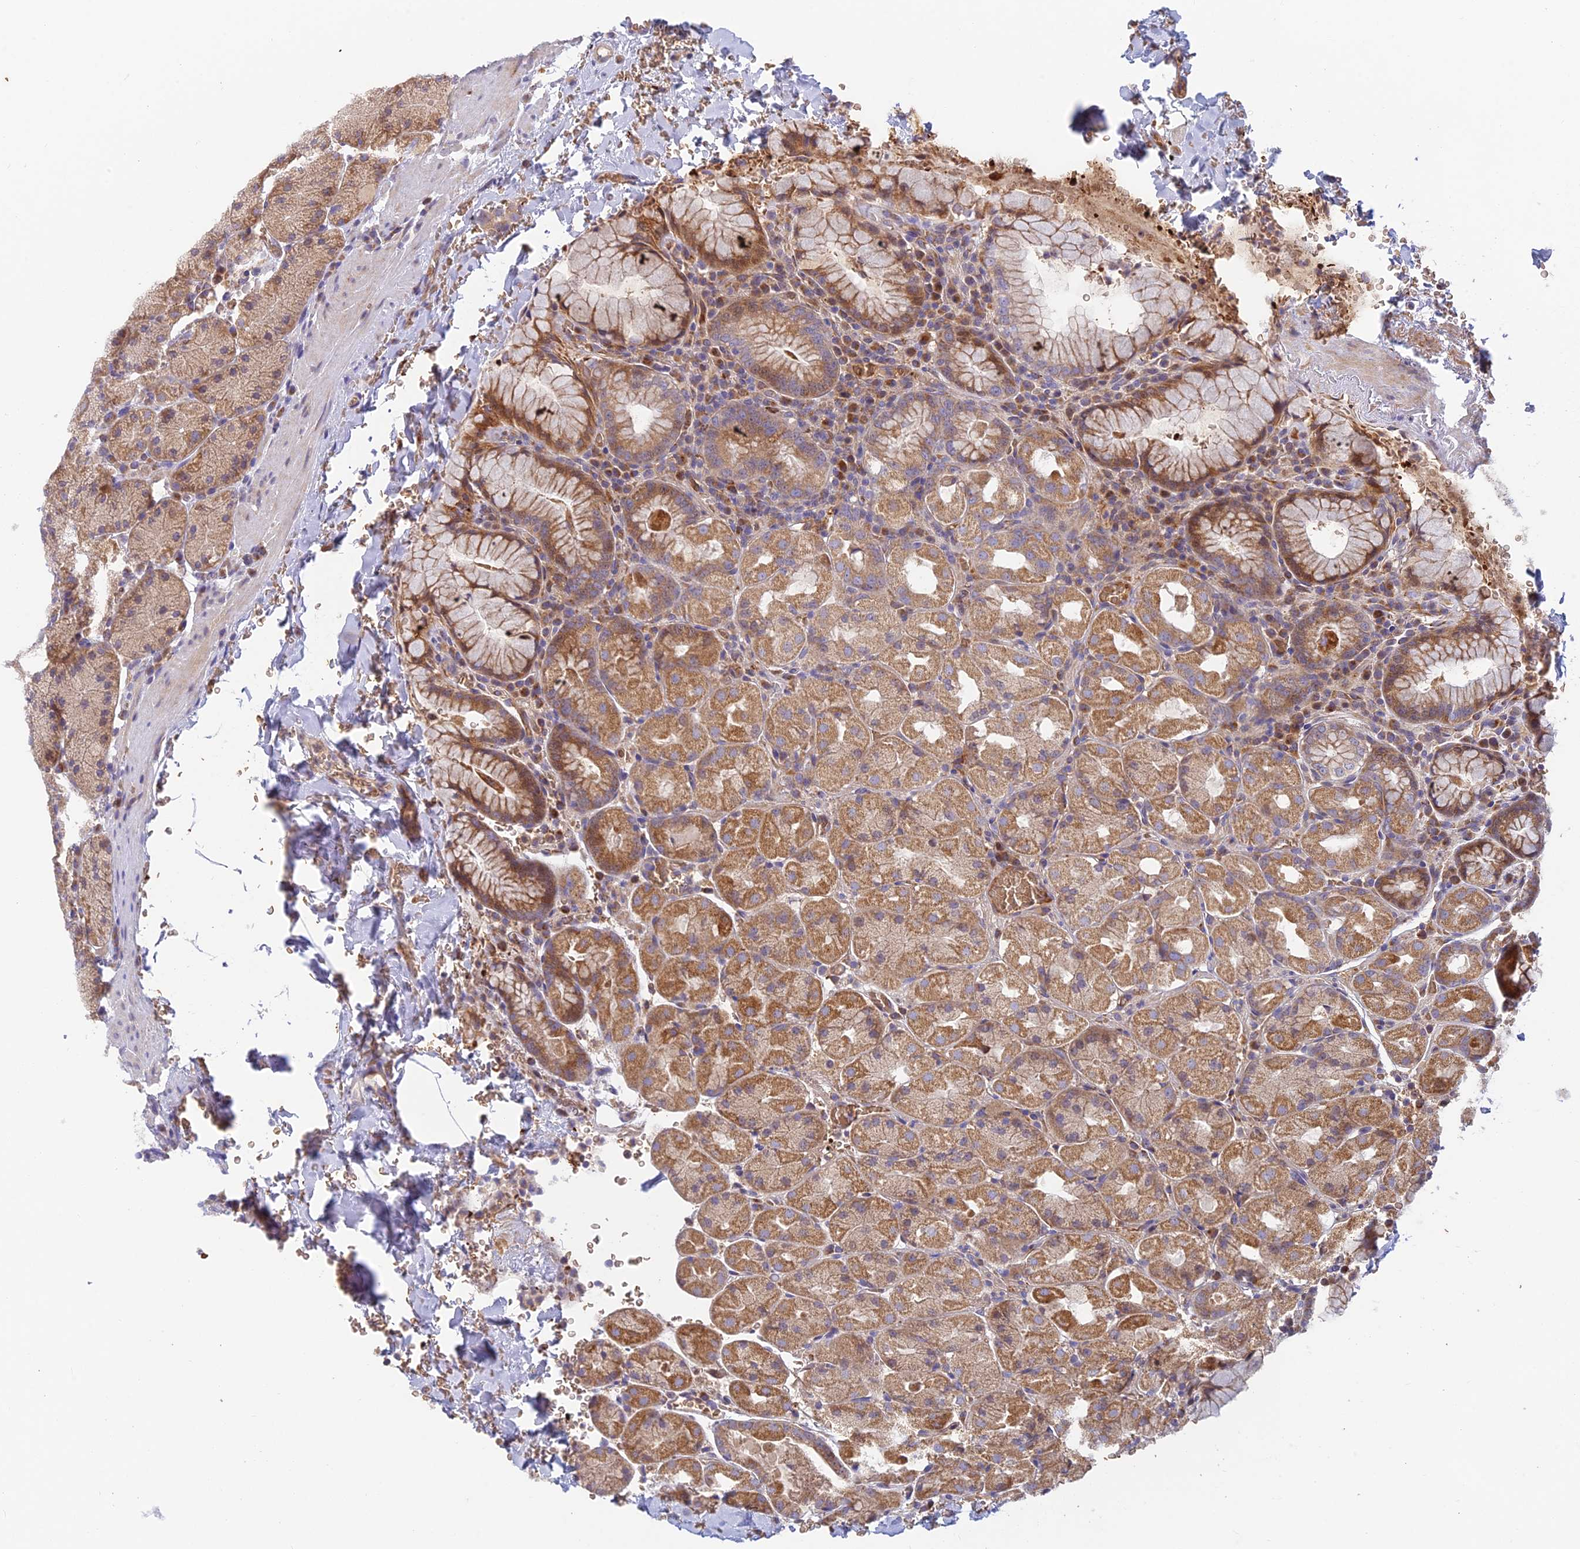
{"staining": {"intensity": "moderate", "quantity": ">75%", "location": "cytoplasmic/membranous"}, "tissue": "stomach", "cell_type": "Glandular cells", "image_type": "normal", "snomed": [{"axis": "morphology", "description": "Normal tissue, NOS"}, {"axis": "topography", "description": "Stomach, upper"}, {"axis": "topography", "description": "Stomach, lower"}], "caption": "Glandular cells demonstrate medium levels of moderate cytoplasmic/membranous positivity in about >75% of cells in benign human stomach. Using DAB (brown) and hematoxylin (blue) stains, captured at high magnification using brightfield microscopy.", "gene": "UFSP2", "patient": {"sex": "male", "age": 80}}